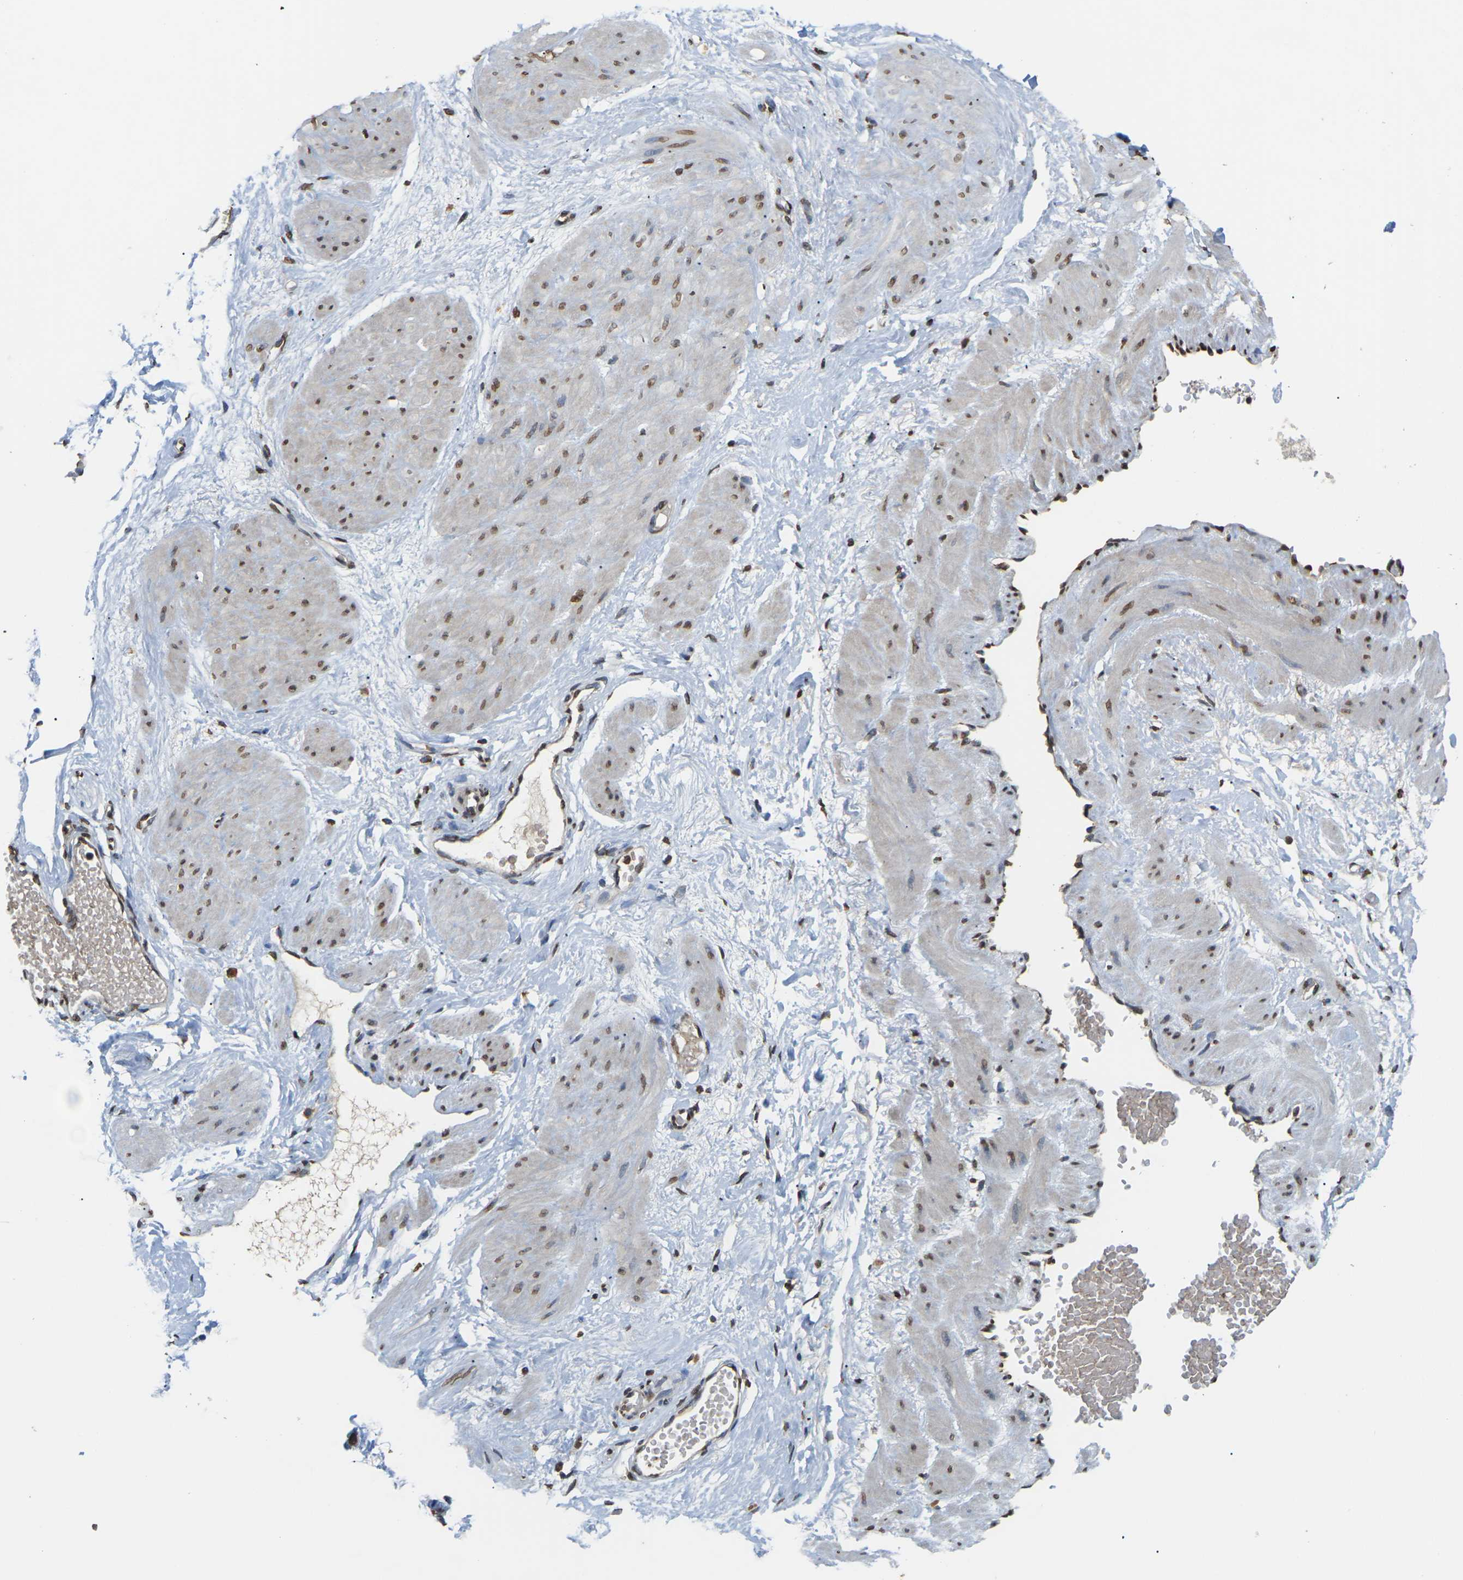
{"staining": {"intensity": "negative", "quantity": "none", "location": "none"}, "tissue": "adipose tissue", "cell_type": "Adipocytes", "image_type": "normal", "snomed": [{"axis": "morphology", "description": "Normal tissue, NOS"}, {"axis": "topography", "description": "Soft tissue"}, {"axis": "topography", "description": "Vascular tissue"}], "caption": "Immunohistochemical staining of benign human adipose tissue shows no significant expression in adipocytes. The staining is performed using DAB brown chromogen with nuclei counter-stained in using hematoxylin.", "gene": "EMSY", "patient": {"sex": "female", "age": 35}}